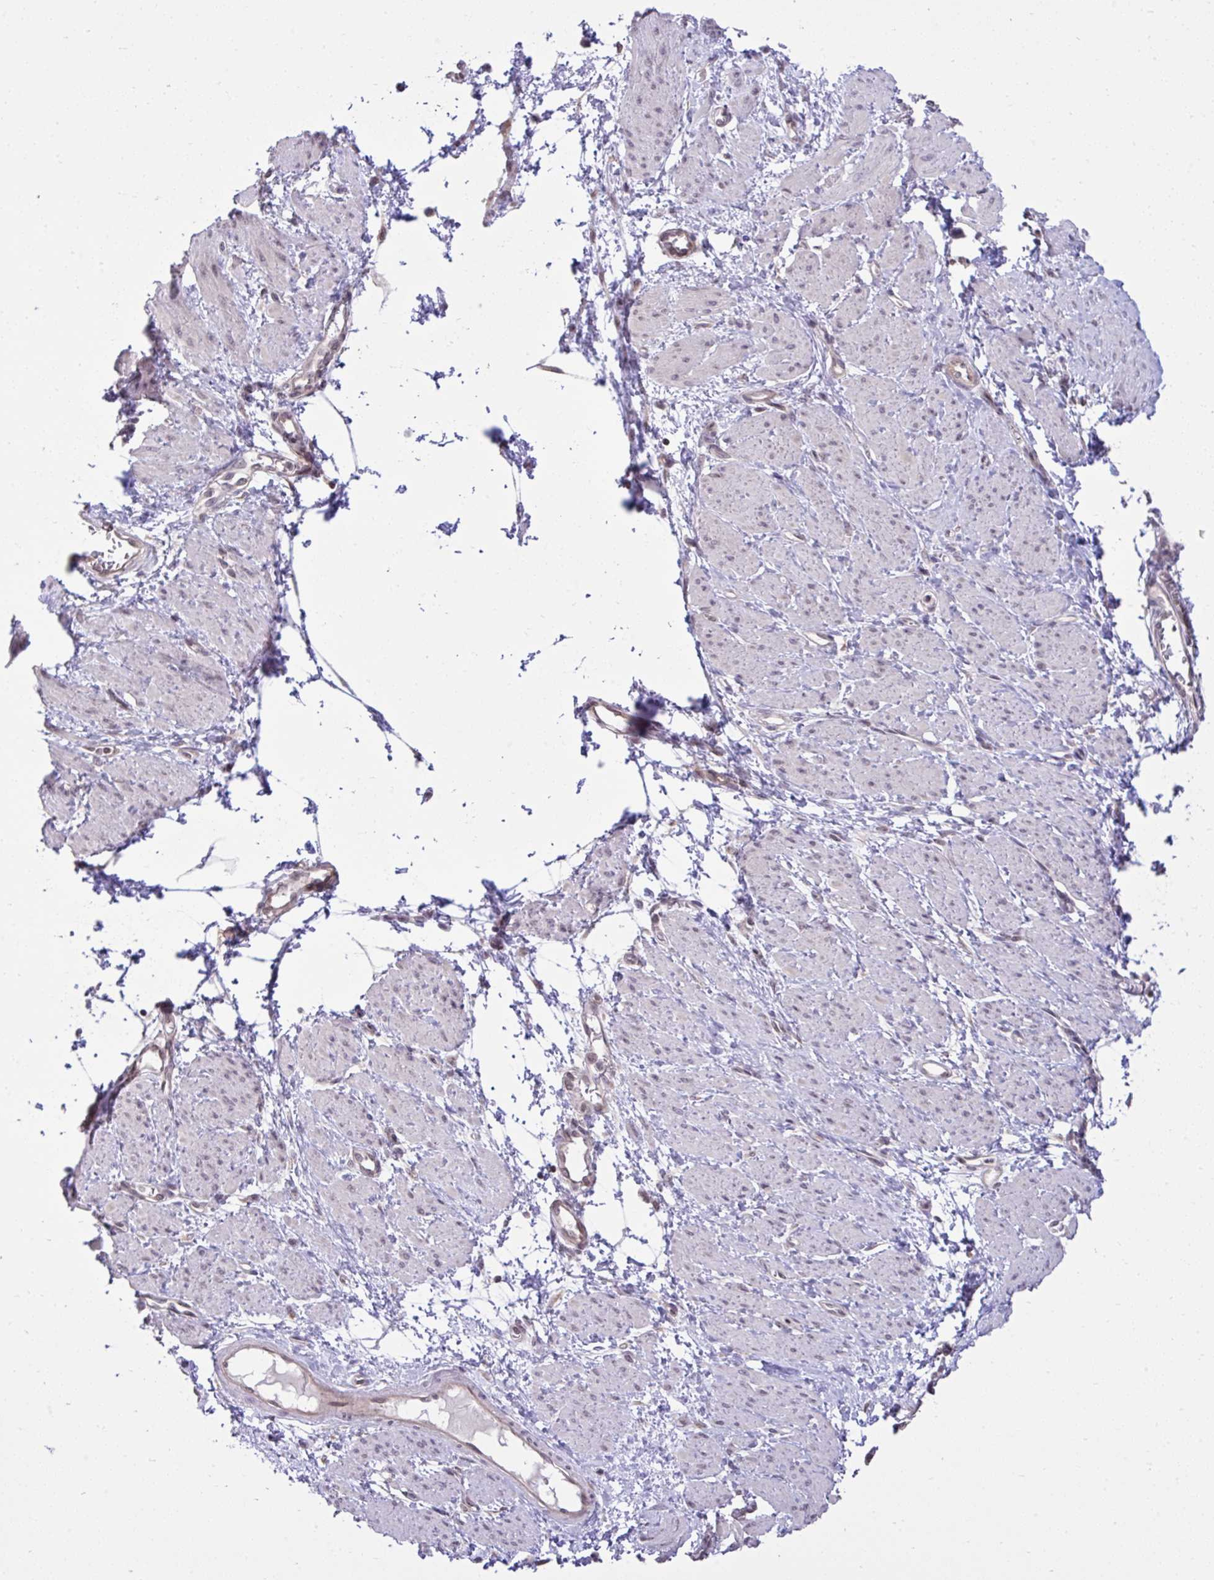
{"staining": {"intensity": "negative", "quantity": "none", "location": "none"}, "tissue": "smooth muscle", "cell_type": "Smooth muscle cells", "image_type": "normal", "snomed": [{"axis": "morphology", "description": "Normal tissue, NOS"}, {"axis": "topography", "description": "Smooth muscle"}, {"axis": "topography", "description": "Uterus"}], "caption": "This is an immunohistochemistry (IHC) micrograph of unremarkable smooth muscle. There is no staining in smooth muscle cells.", "gene": "CYP20A1", "patient": {"sex": "female", "age": 39}}